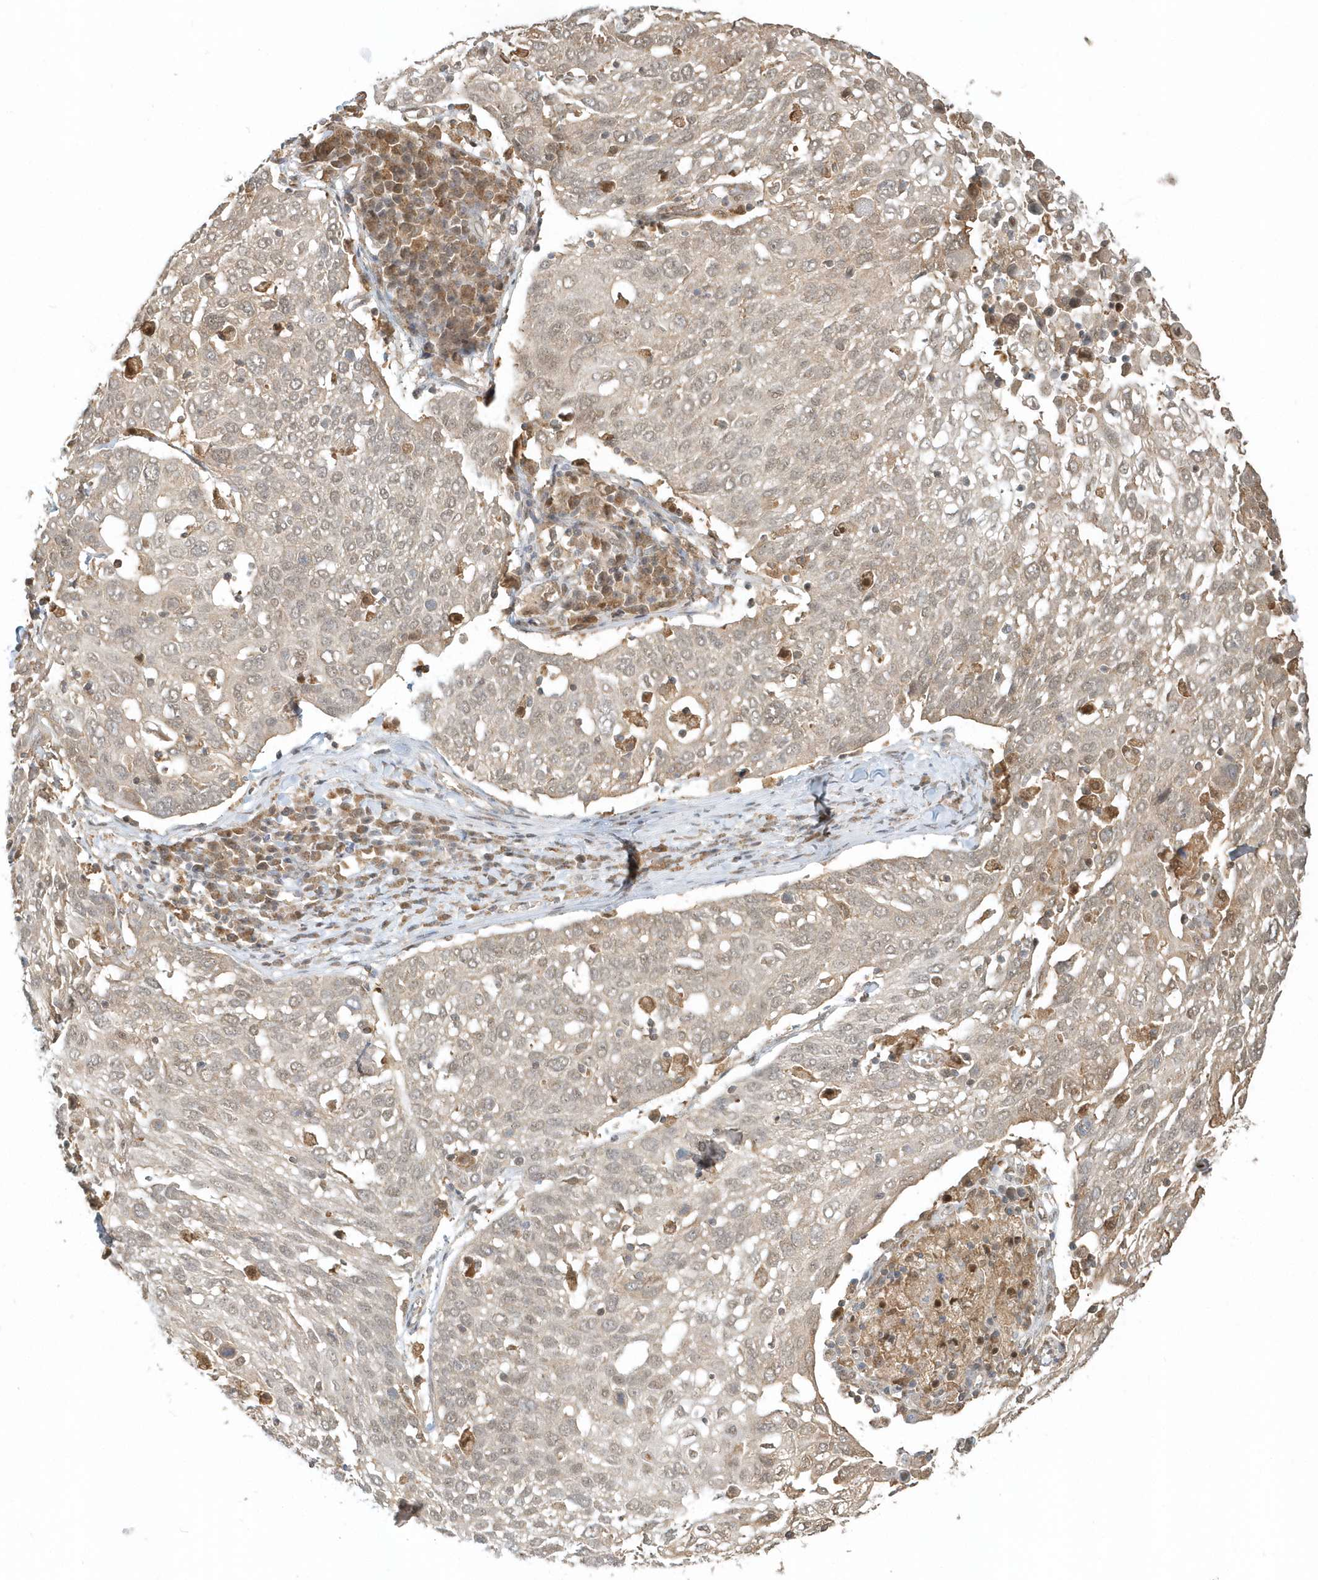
{"staining": {"intensity": "weak", "quantity": ">75%", "location": "nuclear"}, "tissue": "lung cancer", "cell_type": "Tumor cells", "image_type": "cancer", "snomed": [{"axis": "morphology", "description": "Squamous cell carcinoma, NOS"}, {"axis": "topography", "description": "Lung"}], "caption": "About >75% of tumor cells in lung squamous cell carcinoma exhibit weak nuclear protein staining as visualized by brown immunohistochemical staining.", "gene": "PSMD6", "patient": {"sex": "male", "age": 65}}